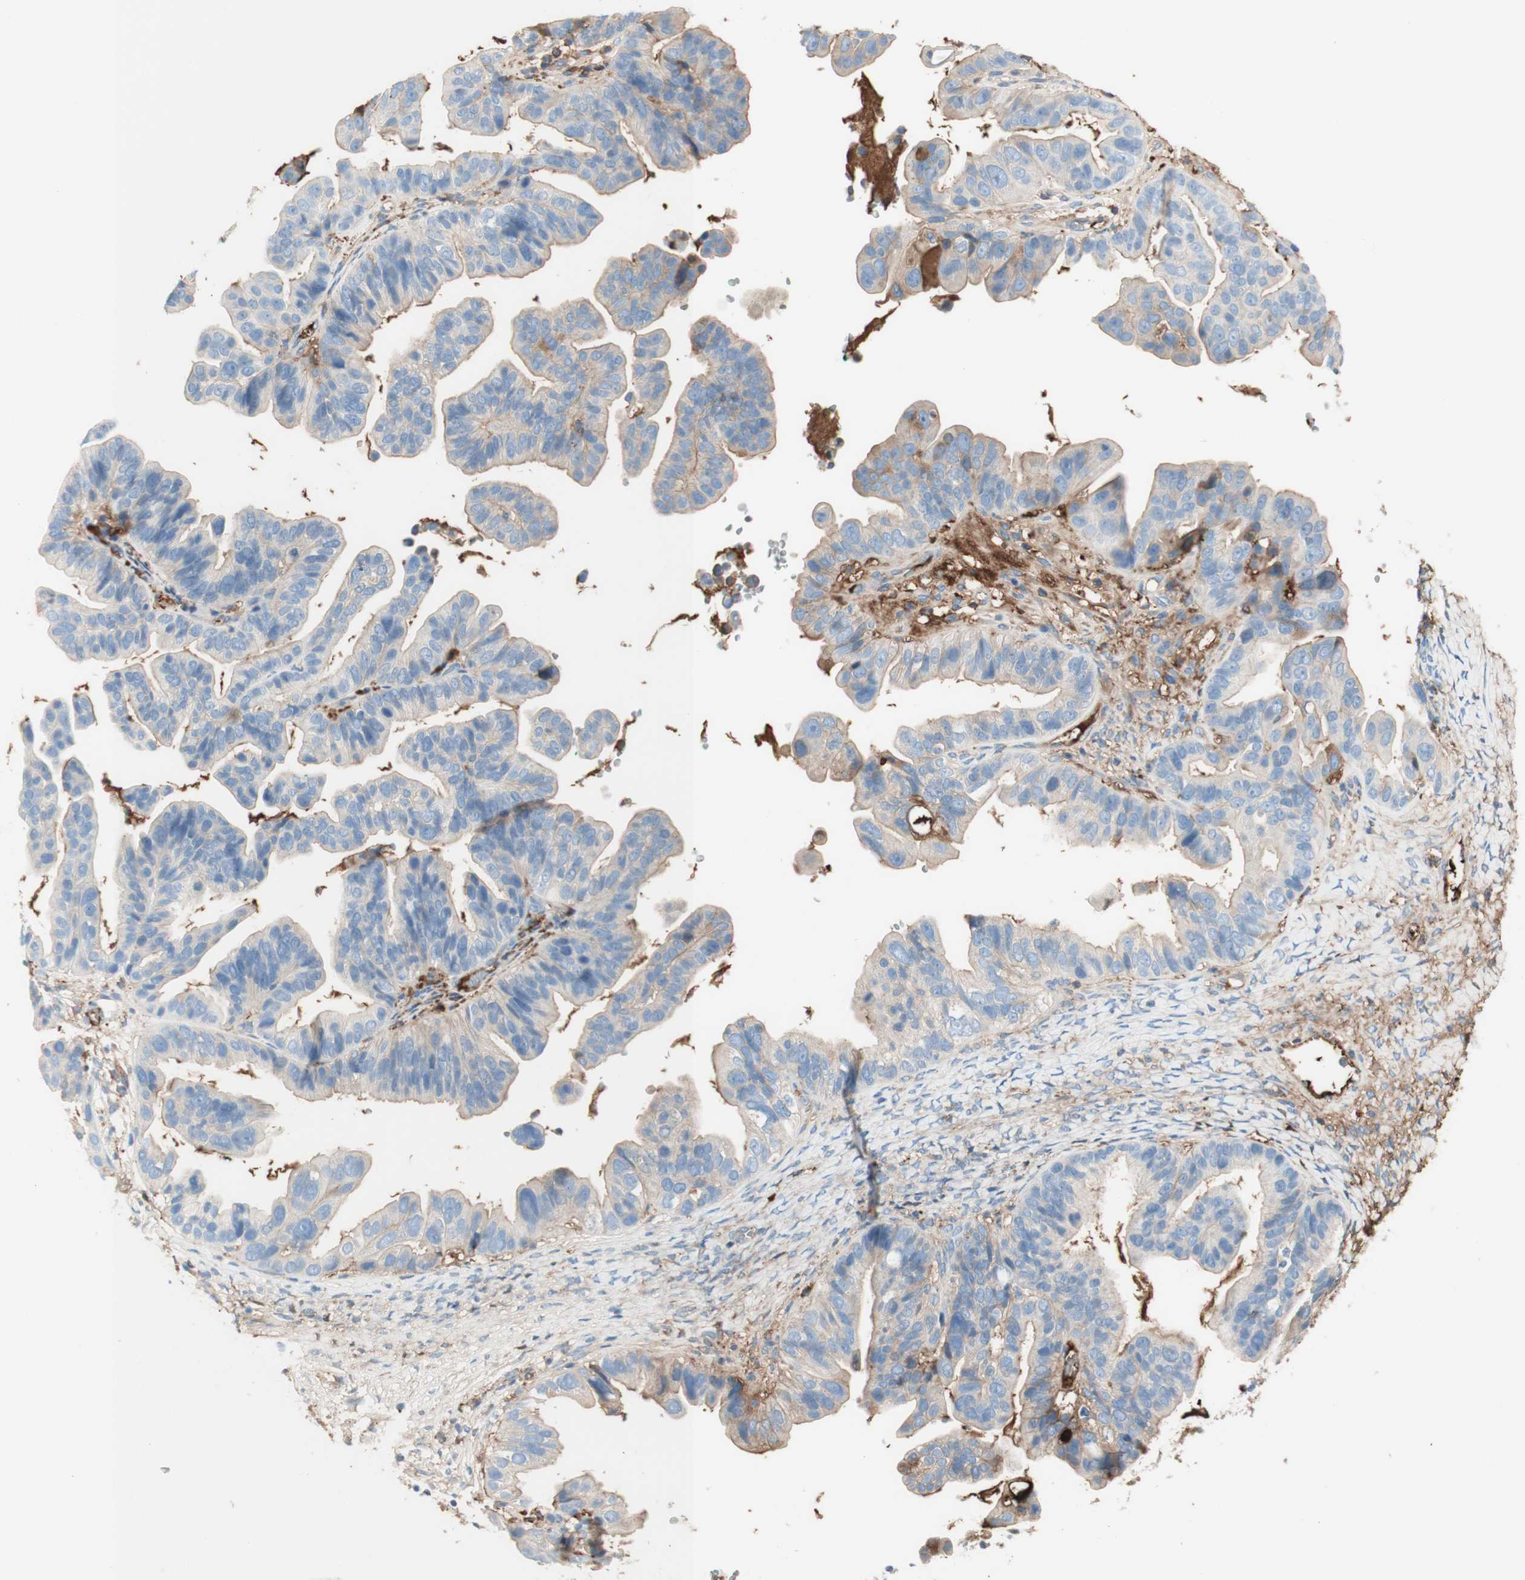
{"staining": {"intensity": "weak", "quantity": "25%-75%", "location": "cytoplasmic/membranous"}, "tissue": "ovarian cancer", "cell_type": "Tumor cells", "image_type": "cancer", "snomed": [{"axis": "morphology", "description": "Cystadenocarcinoma, serous, NOS"}, {"axis": "topography", "description": "Ovary"}], "caption": "Ovarian serous cystadenocarcinoma stained for a protein displays weak cytoplasmic/membranous positivity in tumor cells.", "gene": "KNG1", "patient": {"sex": "female", "age": 56}}